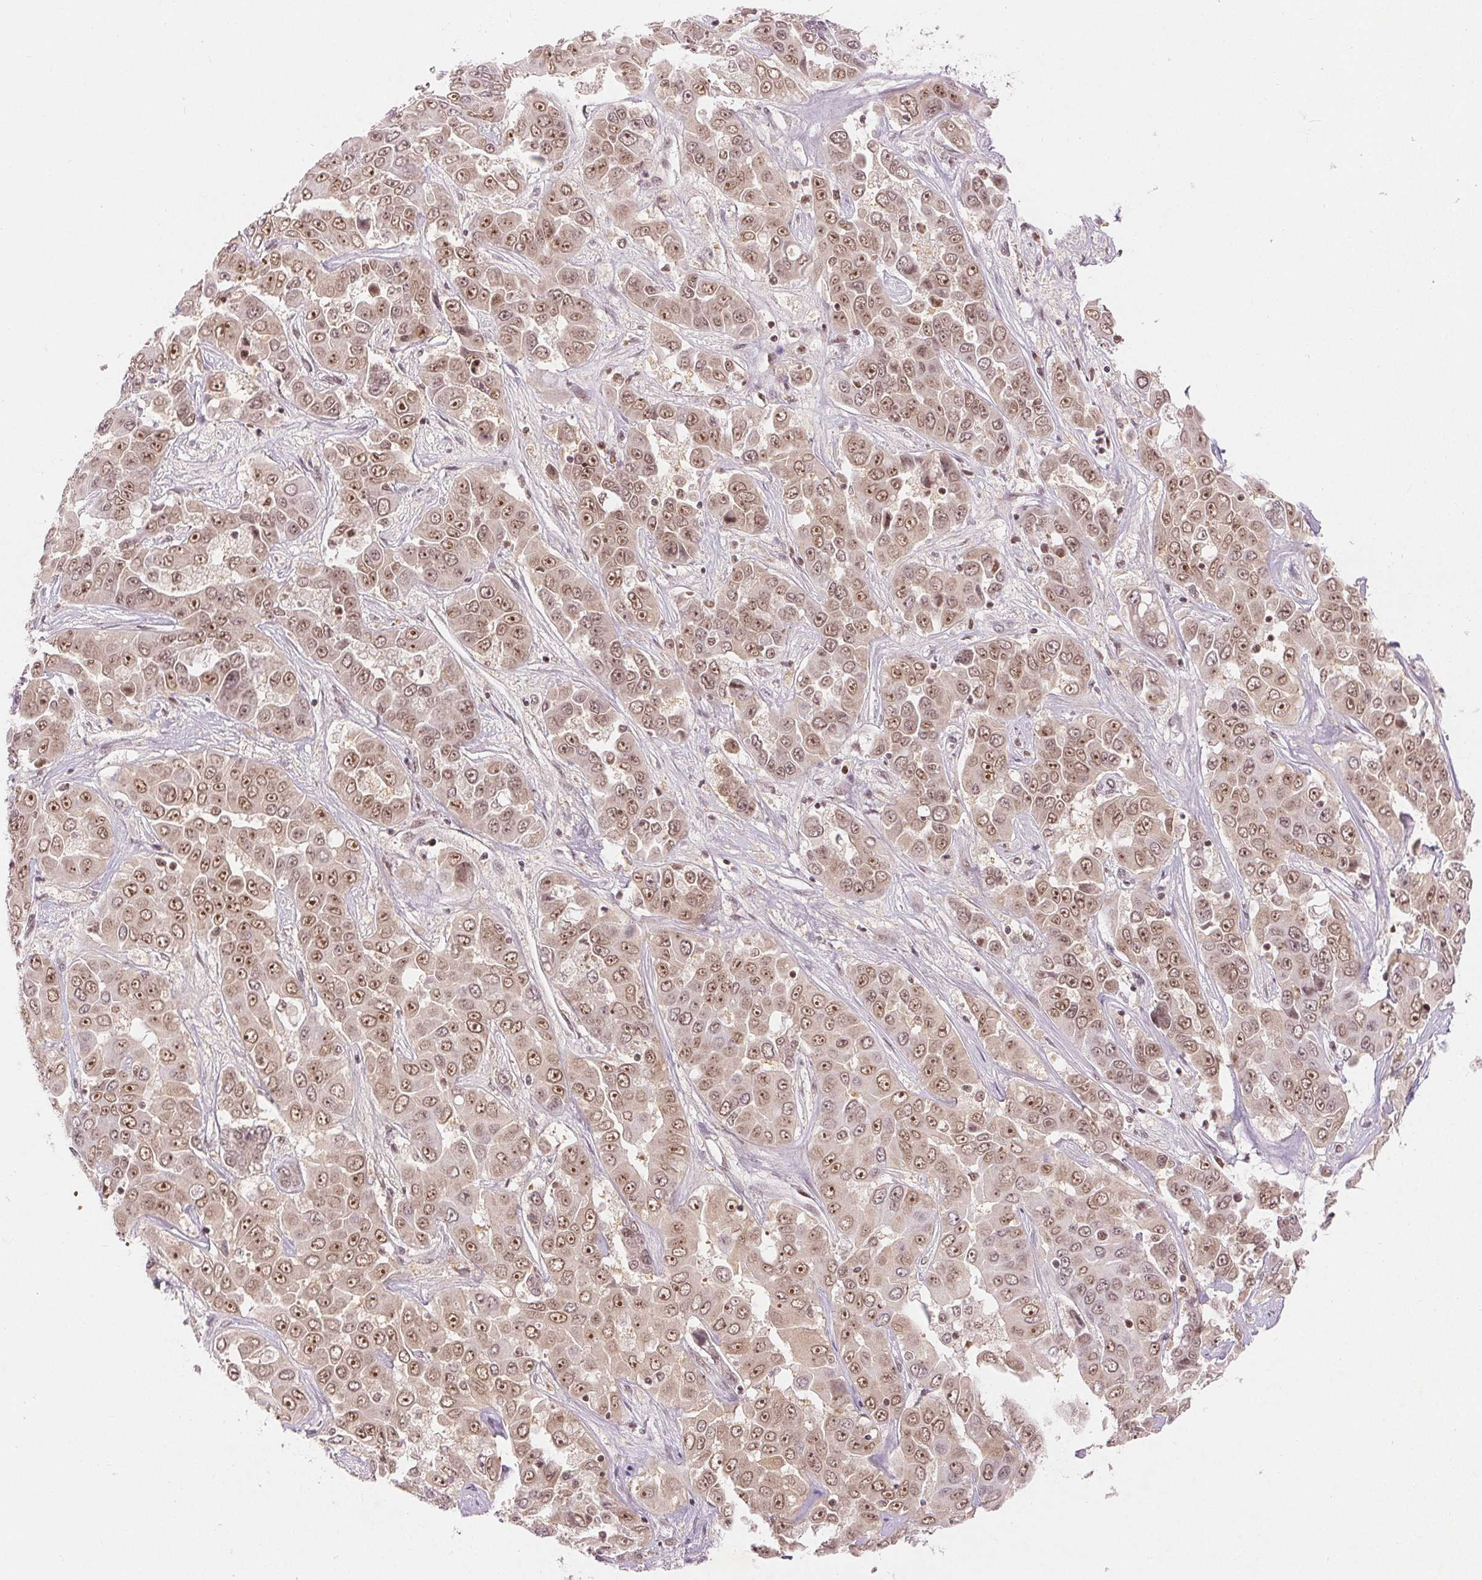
{"staining": {"intensity": "moderate", "quantity": ">75%", "location": "nuclear"}, "tissue": "liver cancer", "cell_type": "Tumor cells", "image_type": "cancer", "snomed": [{"axis": "morphology", "description": "Cholangiocarcinoma"}, {"axis": "topography", "description": "Liver"}], "caption": "High-power microscopy captured an IHC histopathology image of liver cancer, revealing moderate nuclear positivity in about >75% of tumor cells.", "gene": "DEK", "patient": {"sex": "female", "age": 52}}